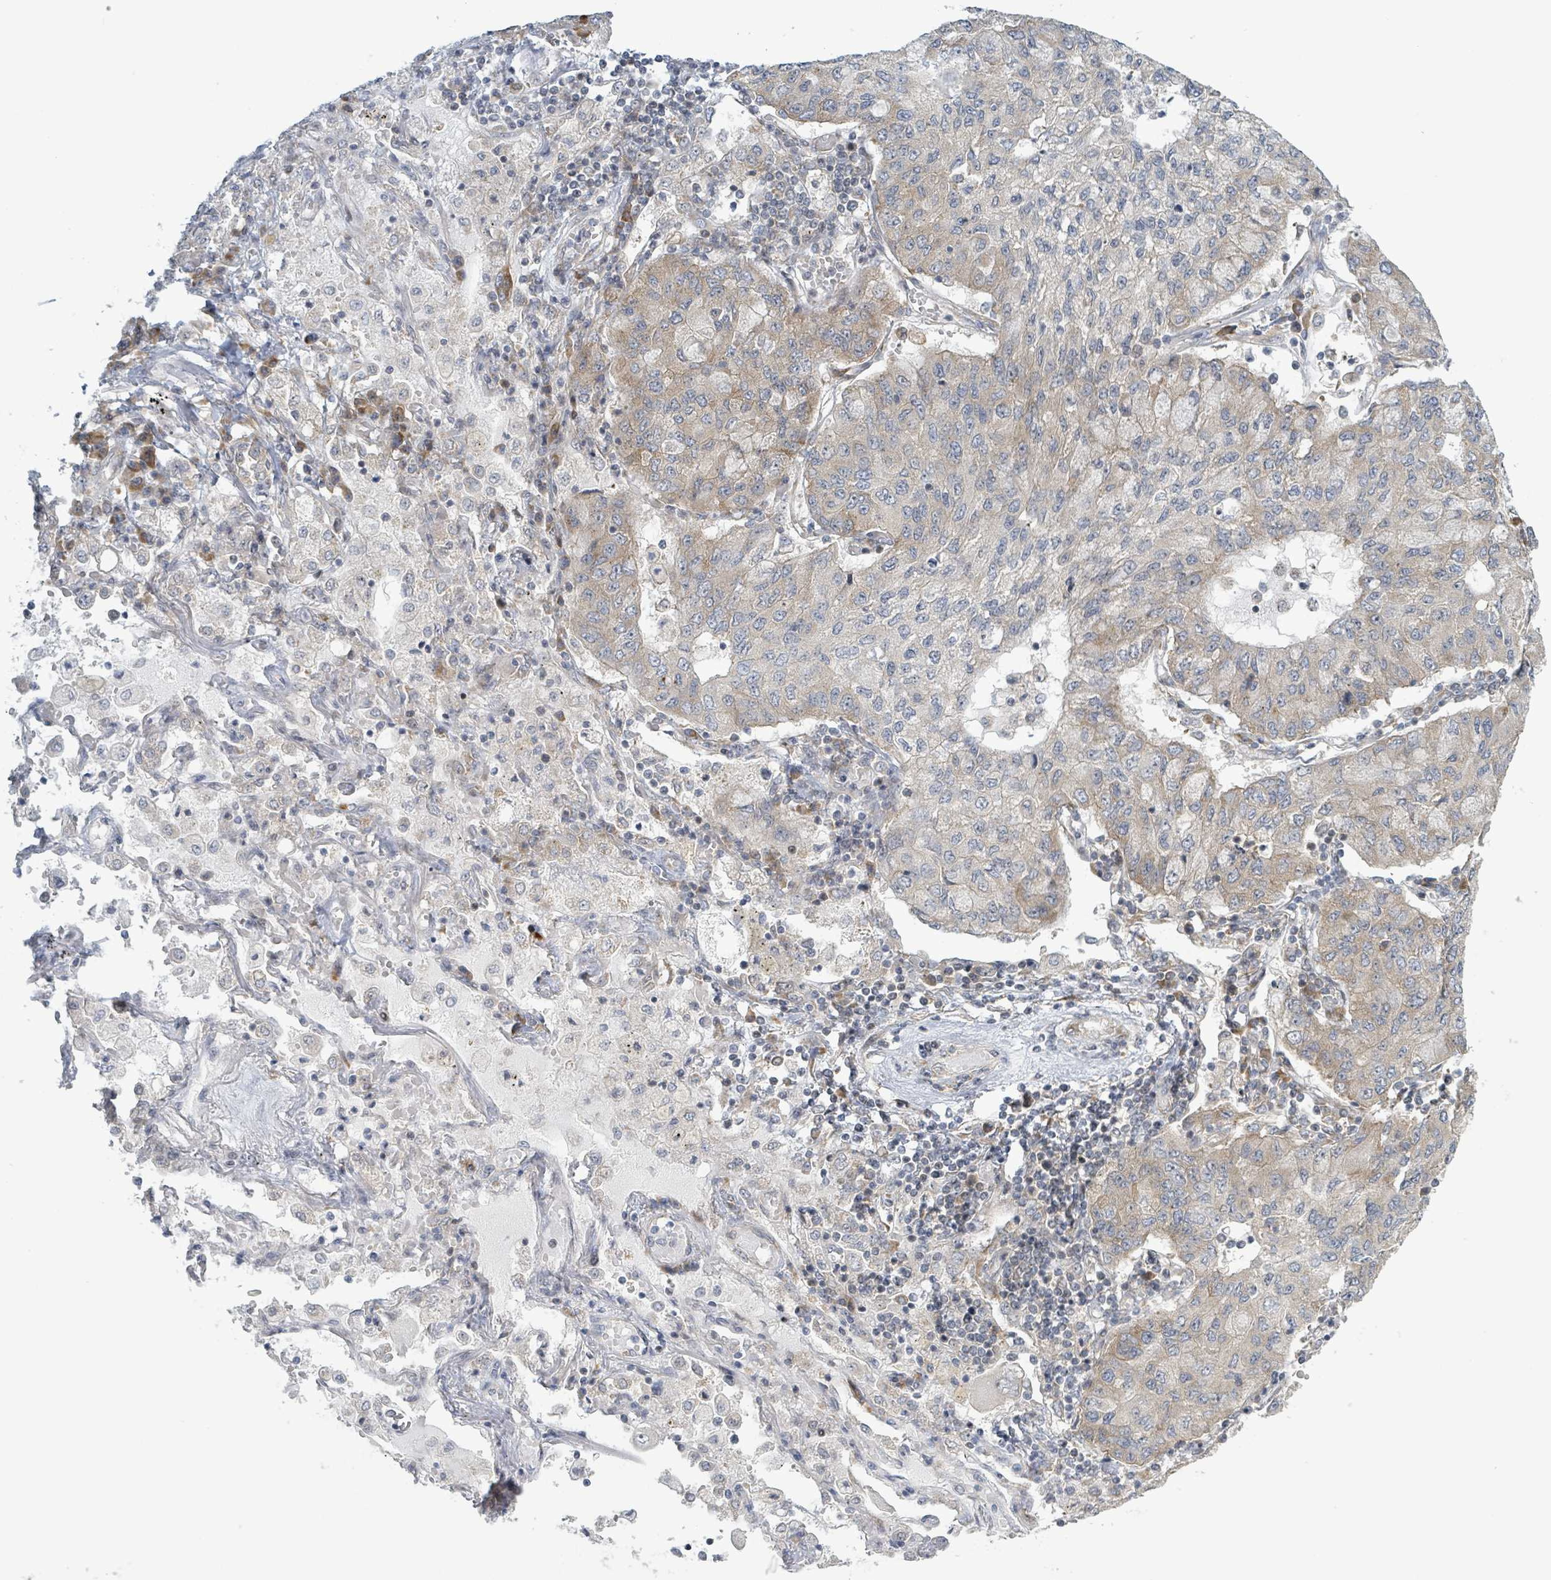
{"staining": {"intensity": "weak", "quantity": "<25%", "location": "cytoplasmic/membranous"}, "tissue": "lung cancer", "cell_type": "Tumor cells", "image_type": "cancer", "snomed": [{"axis": "morphology", "description": "Squamous cell carcinoma, NOS"}, {"axis": "topography", "description": "Lung"}], "caption": "A high-resolution image shows IHC staining of lung squamous cell carcinoma, which displays no significant positivity in tumor cells.", "gene": "RPL32", "patient": {"sex": "male", "age": 74}}